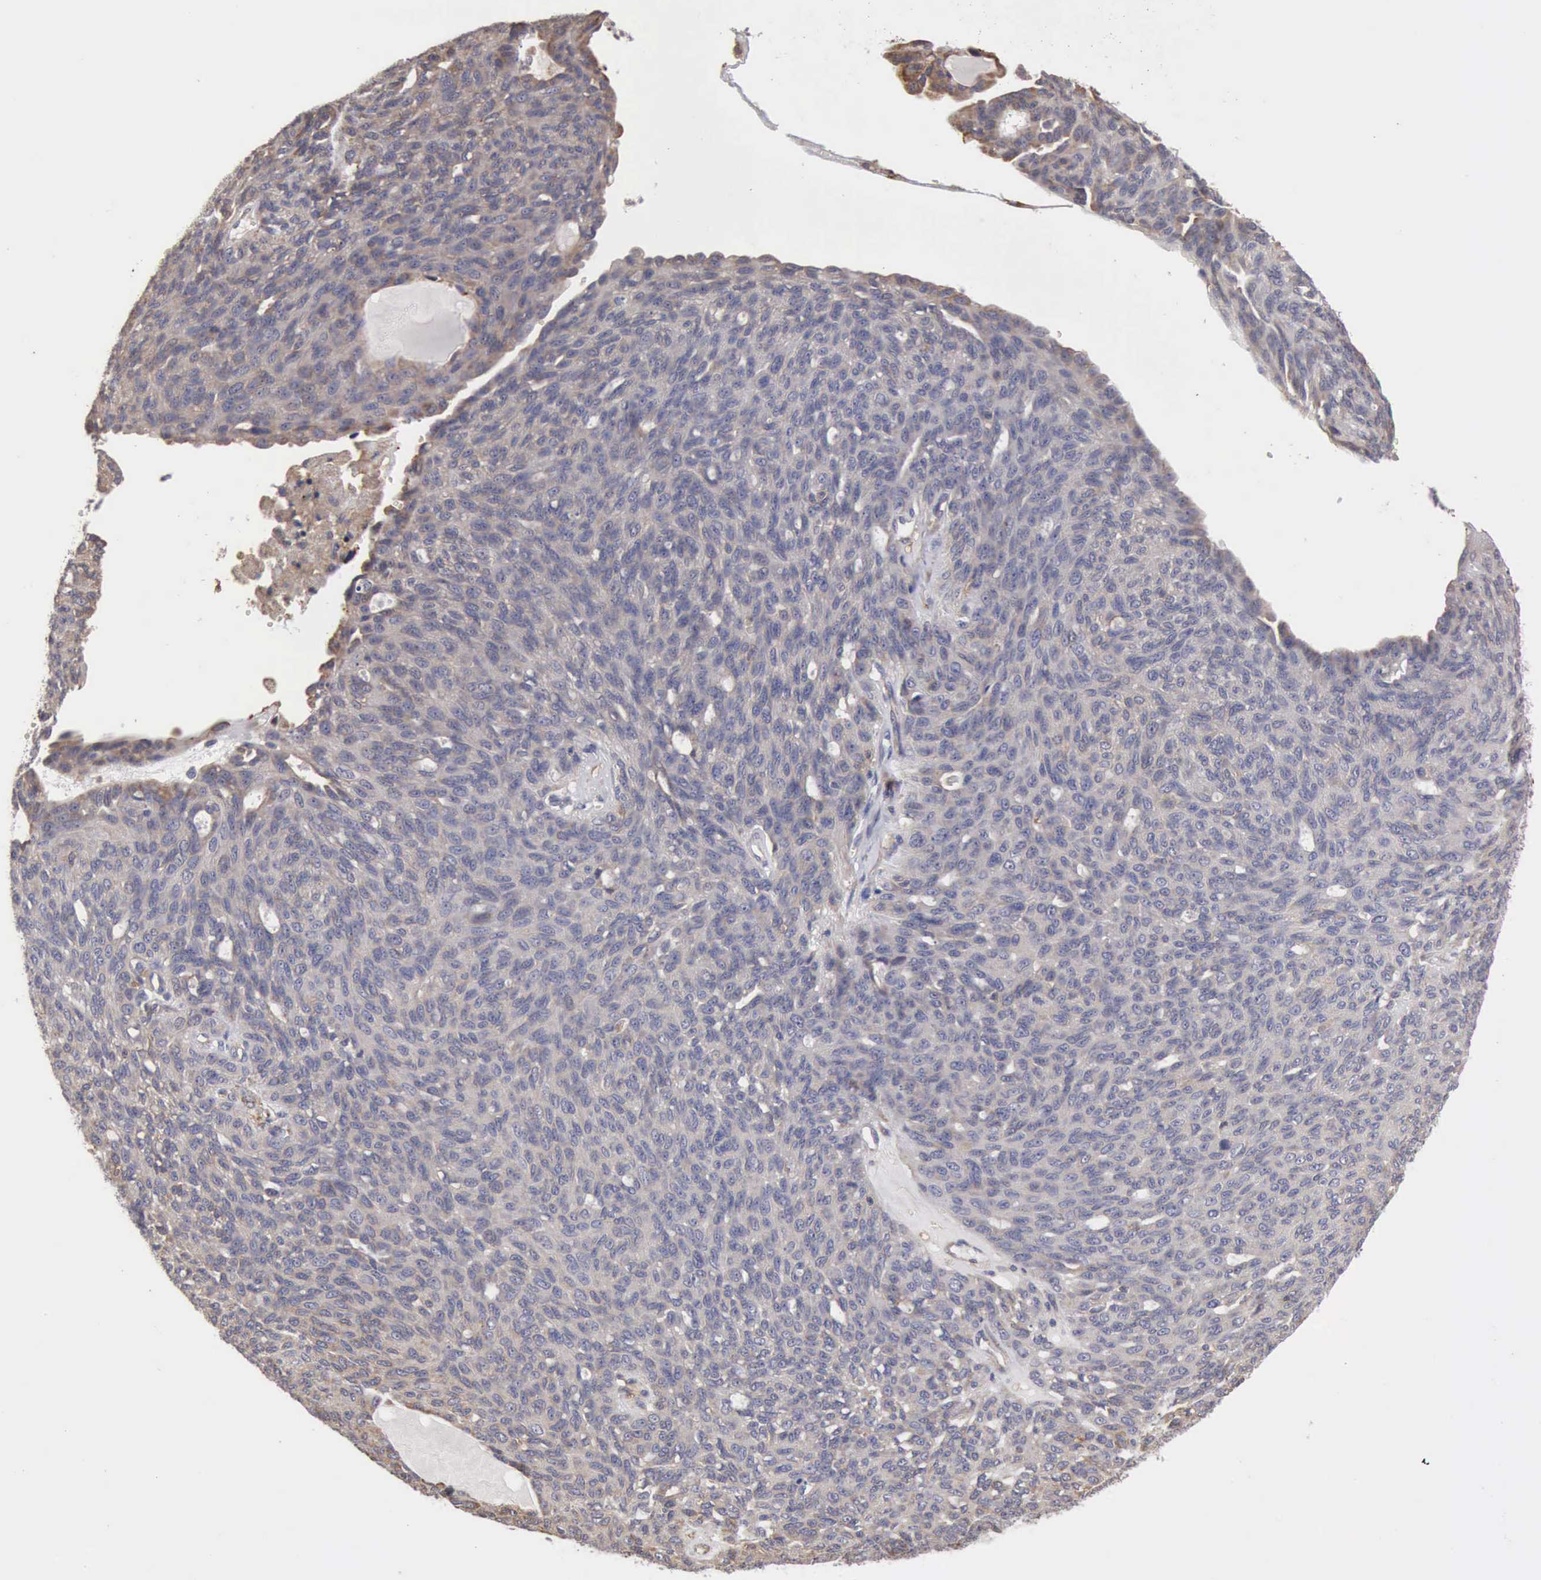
{"staining": {"intensity": "weak", "quantity": "25%-75%", "location": "cytoplasmic/membranous"}, "tissue": "ovarian cancer", "cell_type": "Tumor cells", "image_type": "cancer", "snomed": [{"axis": "morphology", "description": "Carcinoma, endometroid"}, {"axis": "topography", "description": "Ovary"}], "caption": "Immunohistochemistry staining of ovarian endometroid carcinoma, which shows low levels of weak cytoplasmic/membranous expression in about 25%-75% of tumor cells indicating weak cytoplasmic/membranous protein expression. The staining was performed using DAB (3,3'-diaminobenzidine) (brown) for protein detection and nuclei were counterstained in hematoxylin (blue).", "gene": "GPR101", "patient": {"sex": "female", "age": 60}}